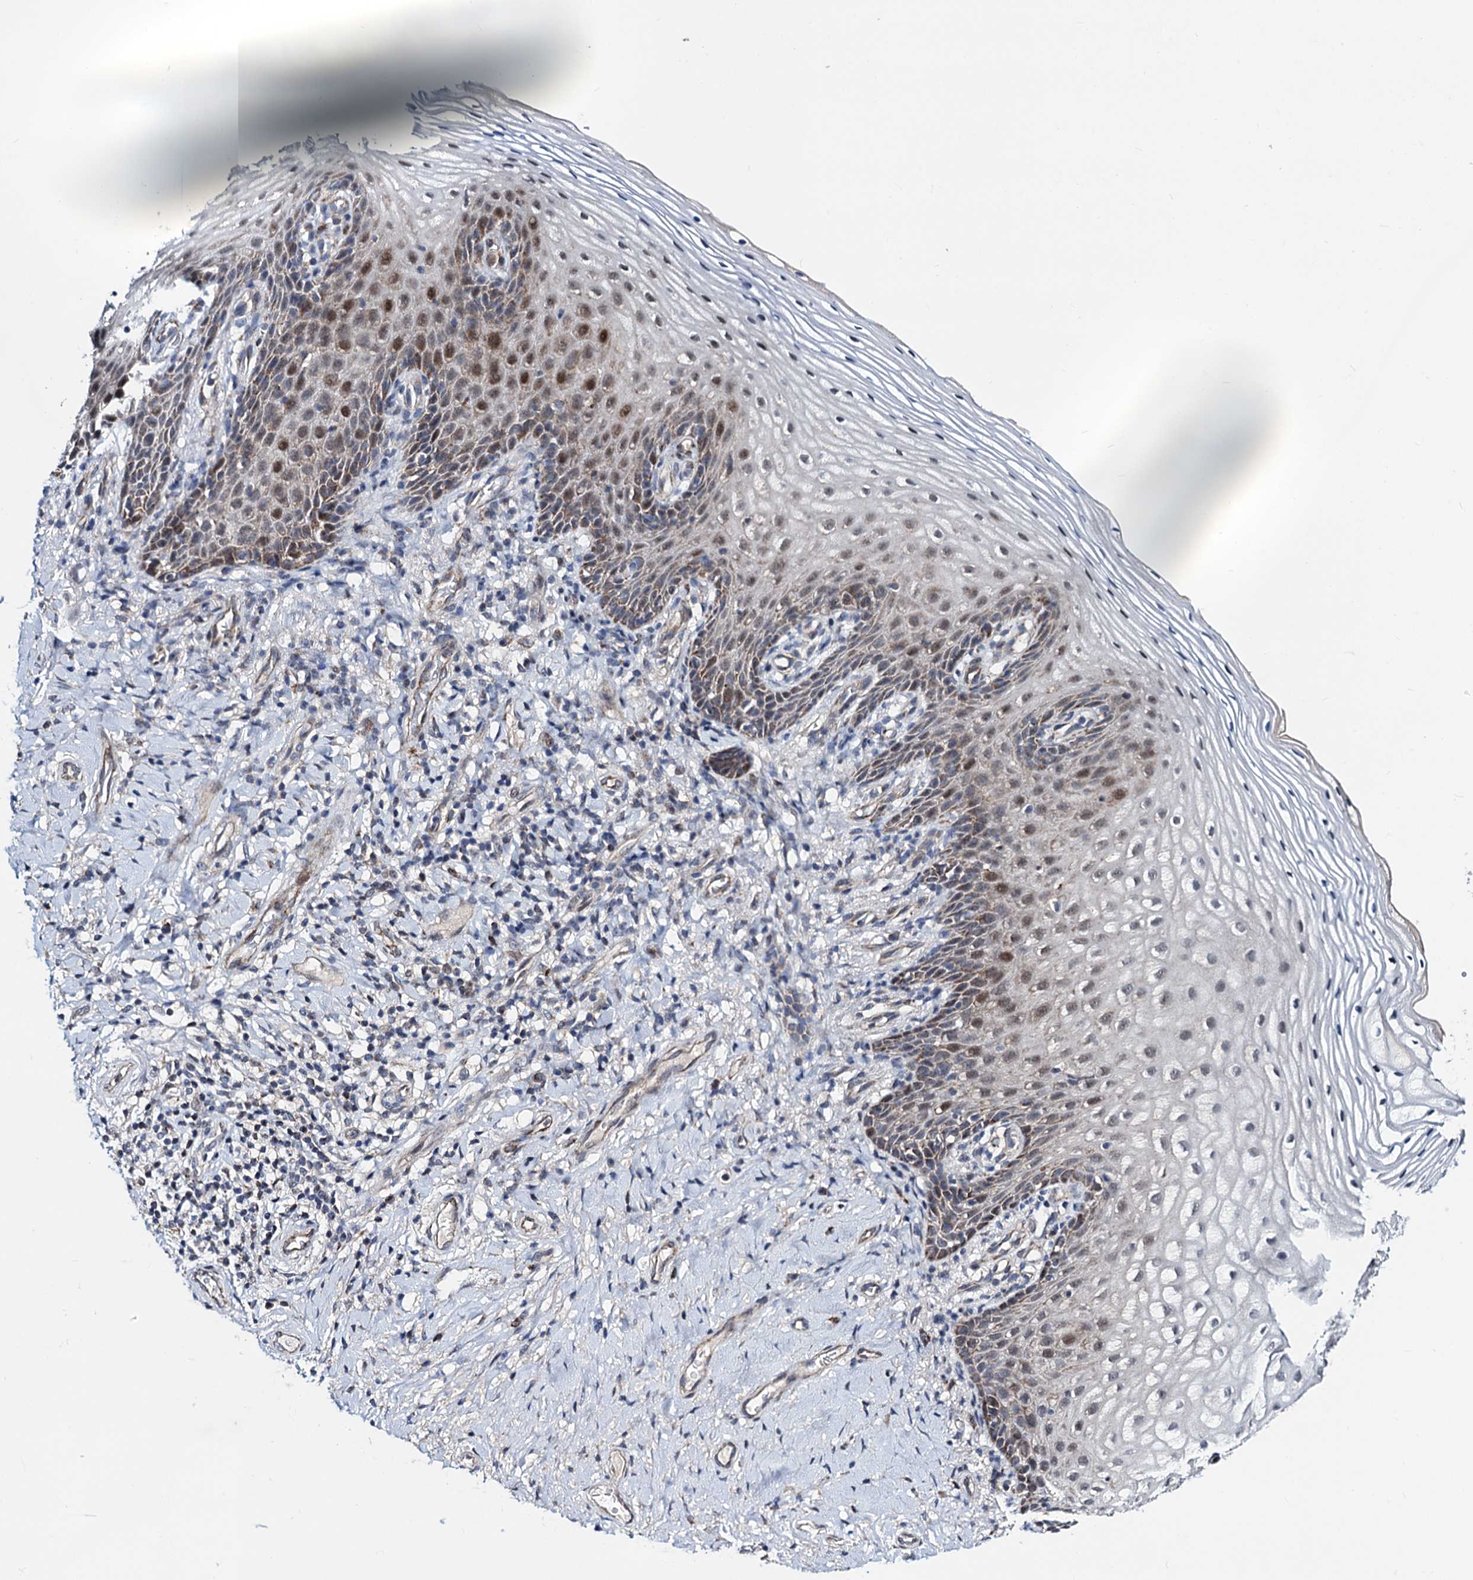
{"staining": {"intensity": "moderate", "quantity": "25%-75%", "location": "cytoplasmic/membranous,nuclear"}, "tissue": "vagina", "cell_type": "Squamous epithelial cells", "image_type": "normal", "snomed": [{"axis": "morphology", "description": "Normal tissue, NOS"}, {"axis": "topography", "description": "Vagina"}], "caption": "IHC photomicrograph of normal human vagina stained for a protein (brown), which shows medium levels of moderate cytoplasmic/membranous,nuclear expression in about 25%-75% of squamous epithelial cells.", "gene": "COA4", "patient": {"sex": "female", "age": 60}}